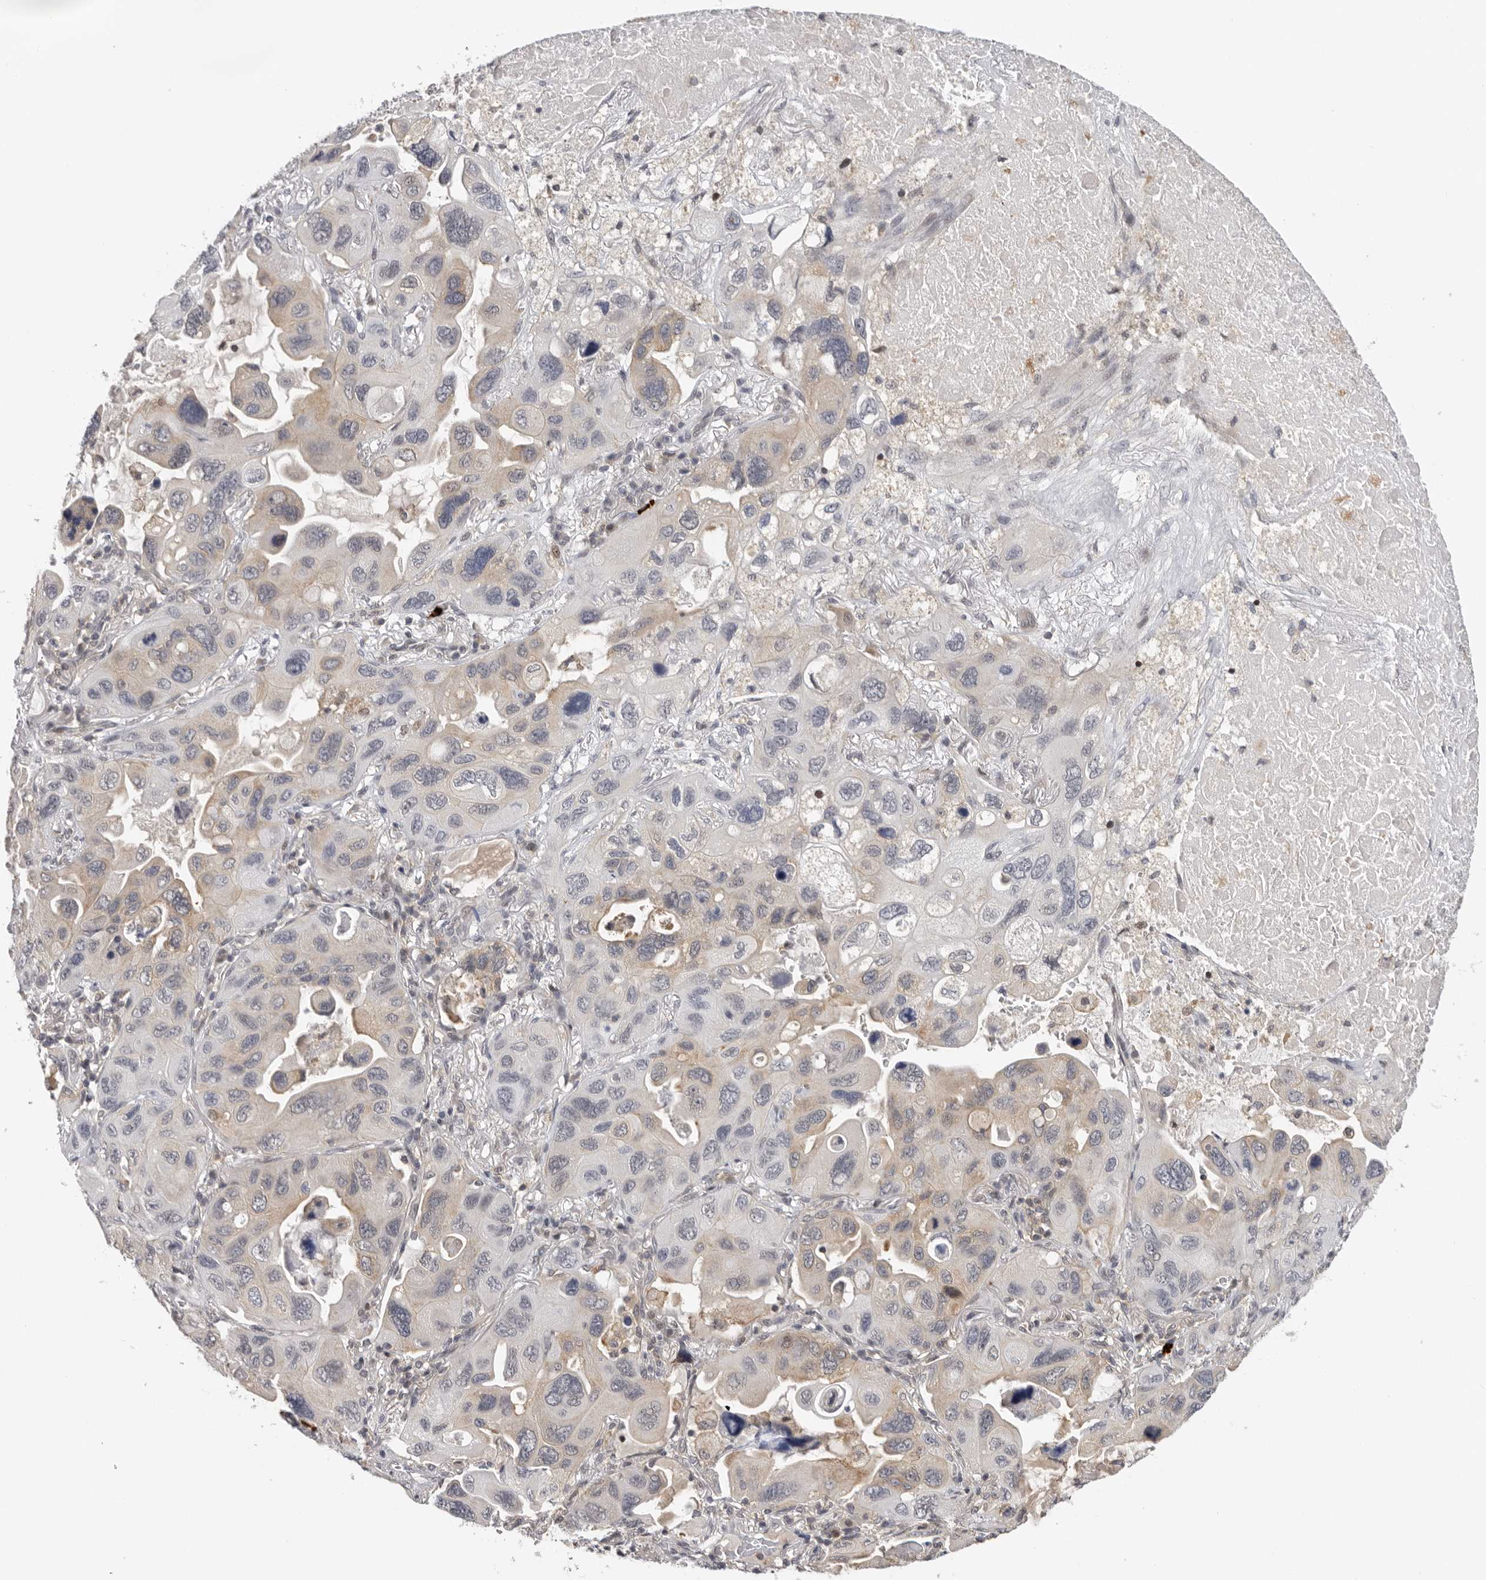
{"staining": {"intensity": "weak", "quantity": "<25%", "location": "cytoplasmic/membranous"}, "tissue": "lung cancer", "cell_type": "Tumor cells", "image_type": "cancer", "snomed": [{"axis": "morphology", "description": "Squamous cell carcinoma, NOS"}, {"axis": "topography", "description": "Lung"}], "caption": "Immunohistochemical staining of human squamous cell carcinoma (lung) exhibits no significant expression in tumor cells. (DAB immunohistochemistry visualized using brightfield microscopy, high magnification).", "gene": "KIF2B", "patient": {"sex": "female", "age": 73}}